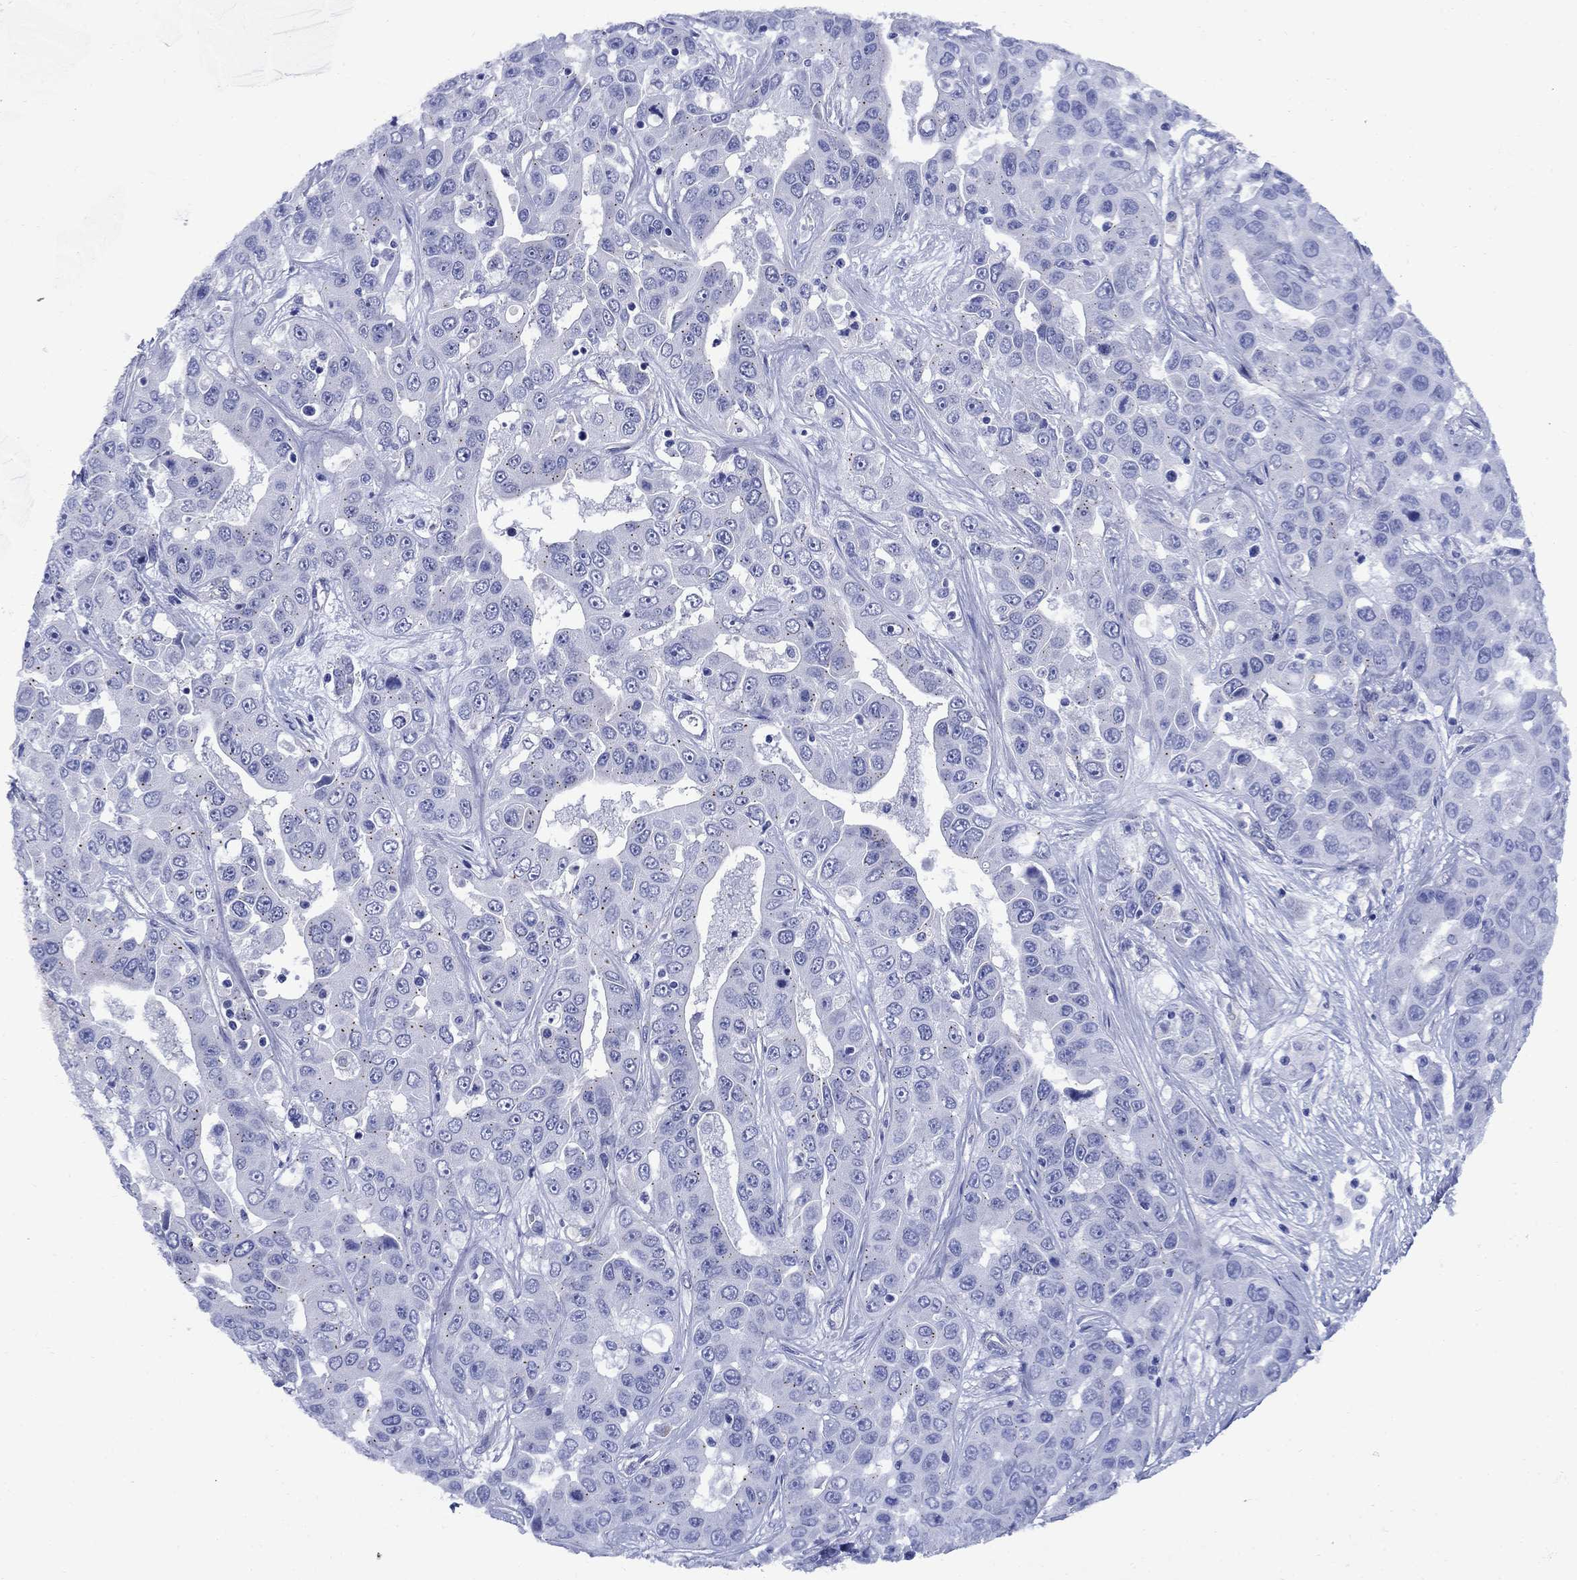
{"staining": {"intensity": "negative", "quantity": "none", "location": "none"}, "tissue": "liver cancer", "cell_type": "Tumor cells", "image_type": "cancer", "snomed": [{"axis": "morphology", "description": "Cholangiocarcinoma"}, {"axis": "topography", "description": "Liver"}], "caption": "Immunohistochemical staining of human liver cholangiocarcinoma shows no significant positivity in tumor cells.", "gene": "SMCP", "patient": {"sex": "female", "age": 52}}